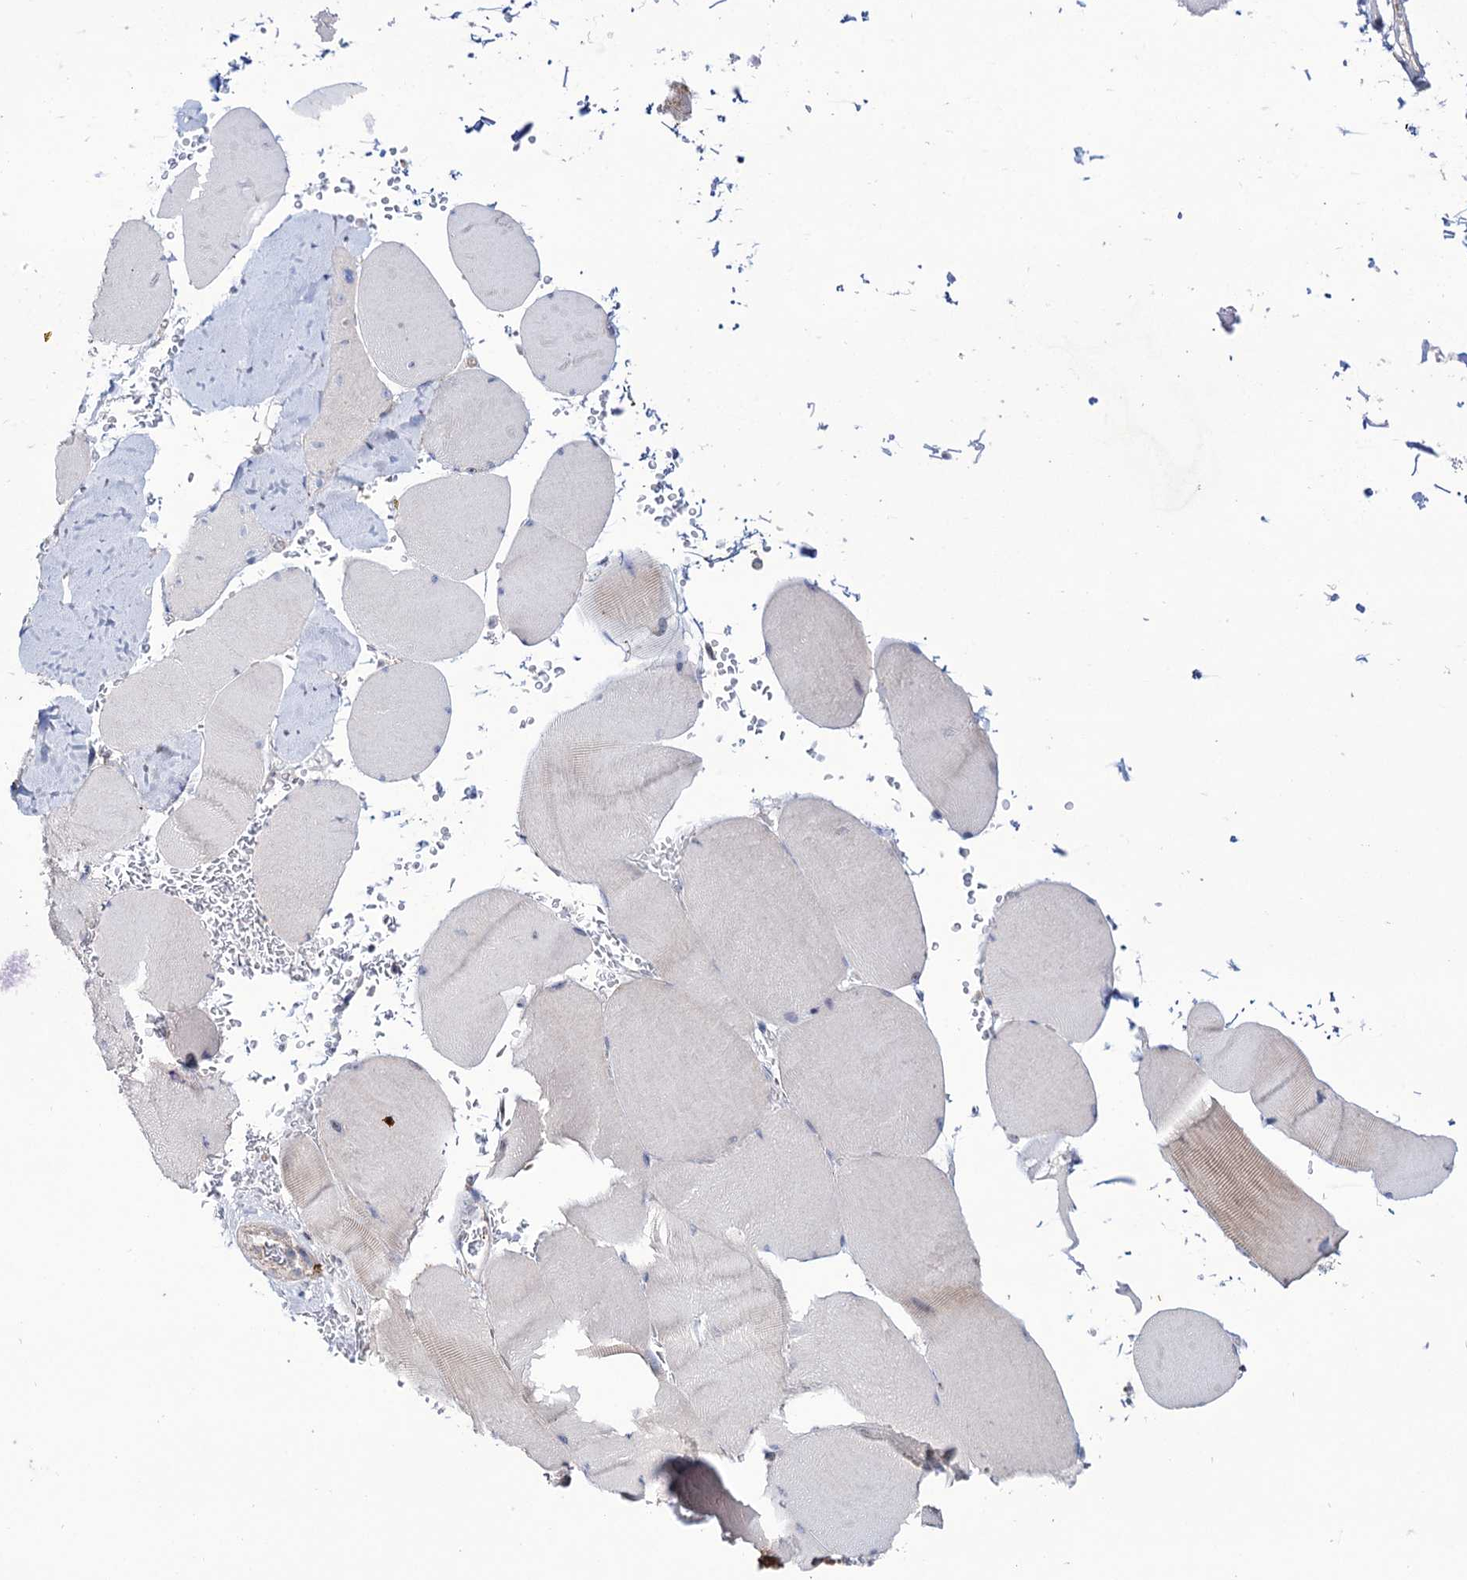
{"staining": {"intensity": "weak", "quantity": "<25%", "location": "cytoplasmic/membranous"}, "tissue": "skeletal muscle", "cell_type": "Myocytes", "image_type": "normal", "snomed": [{"axis": "morphology", "description": "Normal tissue, NOS"}, {"axis": "topography", "description": "Skeletal muscle"}, {"axis": "topography", "description": "Head-Neck"}], "caption": "High magnification brightfield microscopy of normal skeletal muscle stained with DAB (brown) and counterstained with hematoxylin (blue): myocytes show no significant positivity. (DAB IHC, high magnification).", "gene": "SEC24A", "patient": {"sex": "male", "age": 66}}